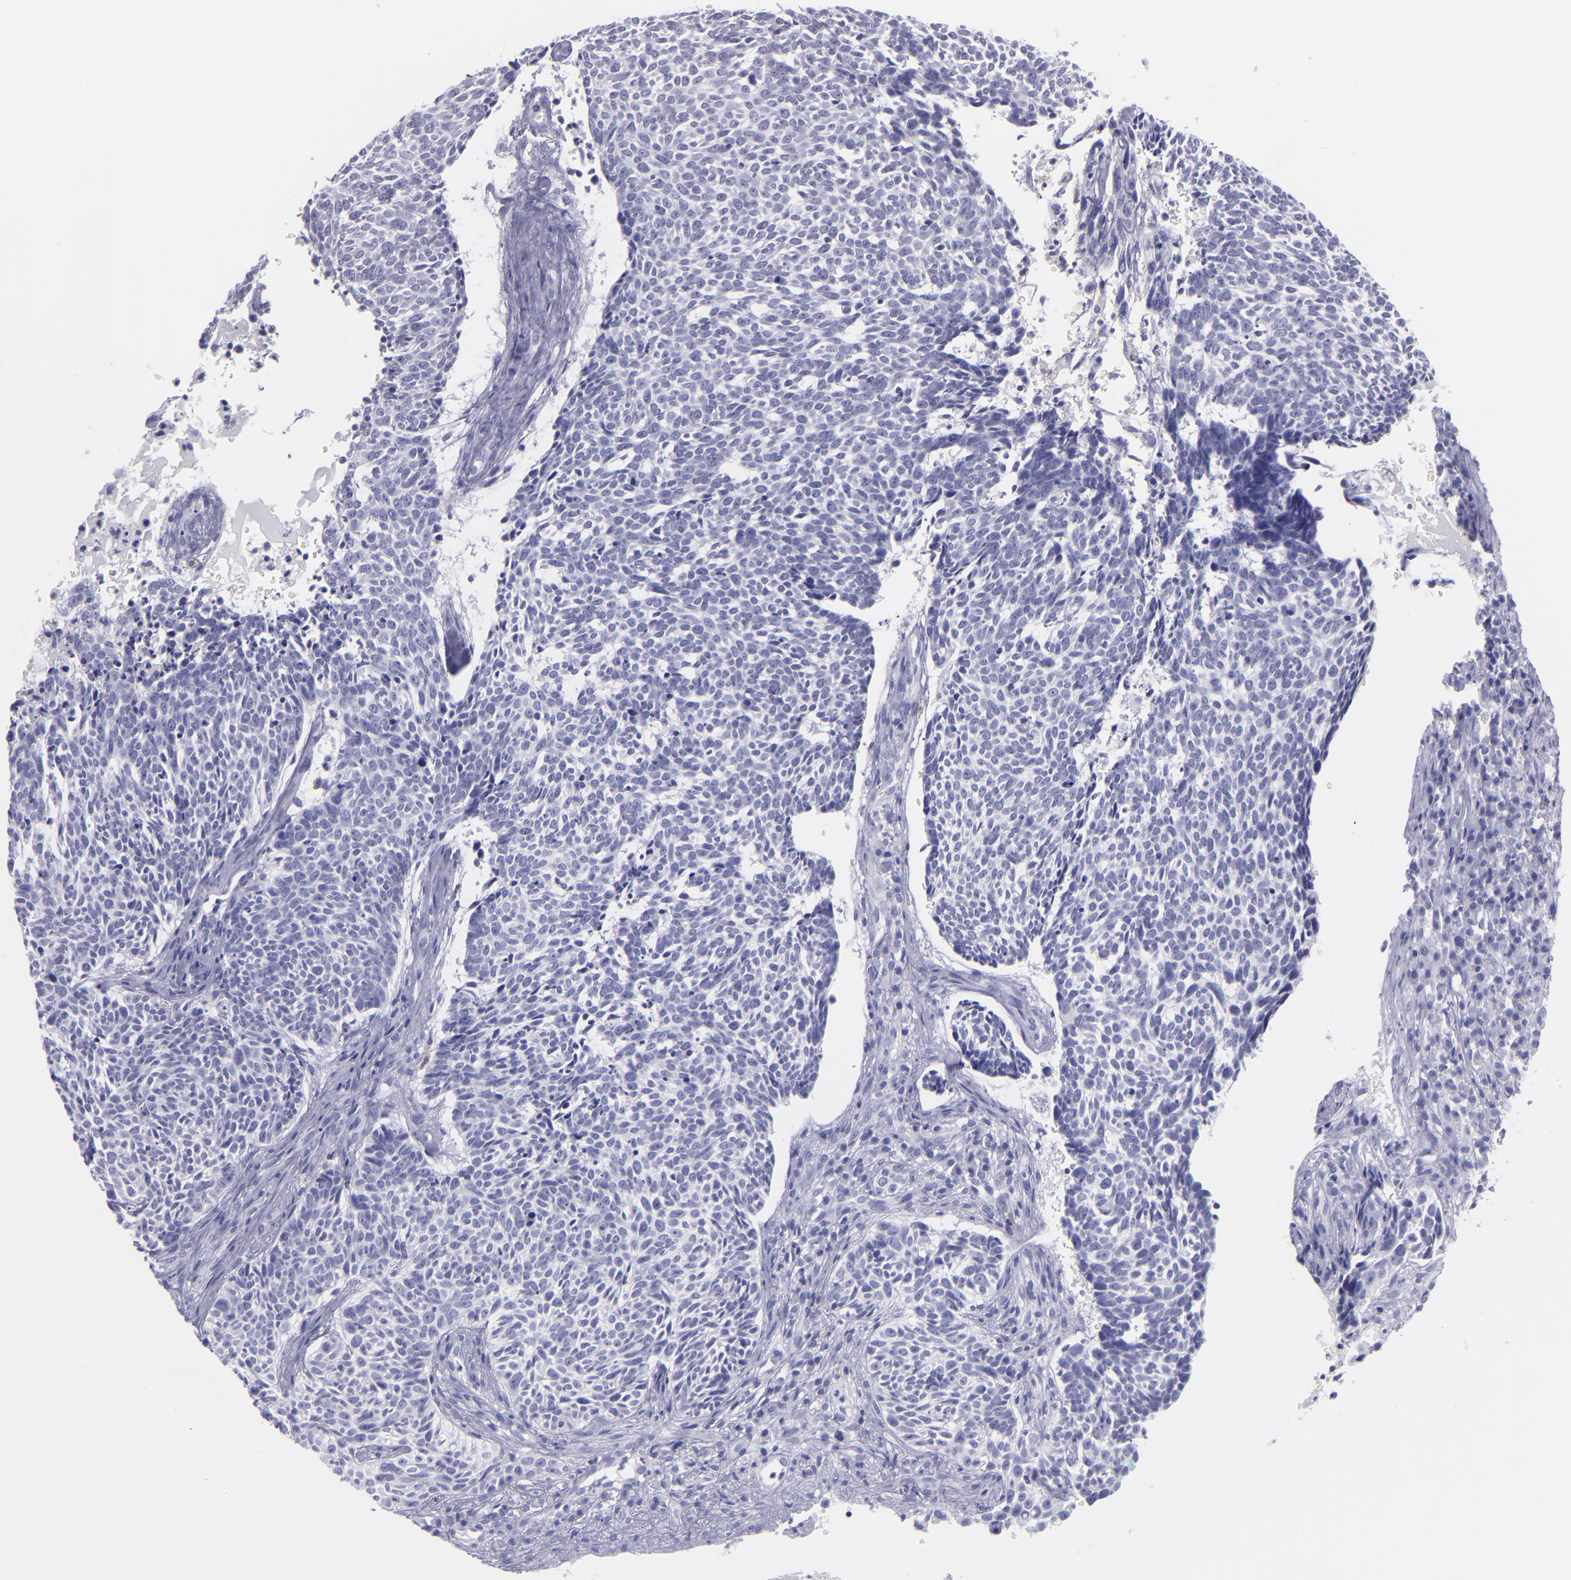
{"staining": {"intensity": "negative", "quantity": "none", "location": "none"}, "tissue": "skin cancer", "cell_type": "Tumor cells", "image_type": "cancer", "snomed": [{"axis": "morphology", "description": "Basal cell carcinoma"}, {"axis": "topography", "description": "Skin"}], "caption": "Immunohistochemistry (IHC) photomicrograph of basal cell carcinoma (skin) stained for a protein (brown), which exhibits no staining in tumor cells.", "gene": "CD82", "patient": {"sex": "female", "age": 89}}